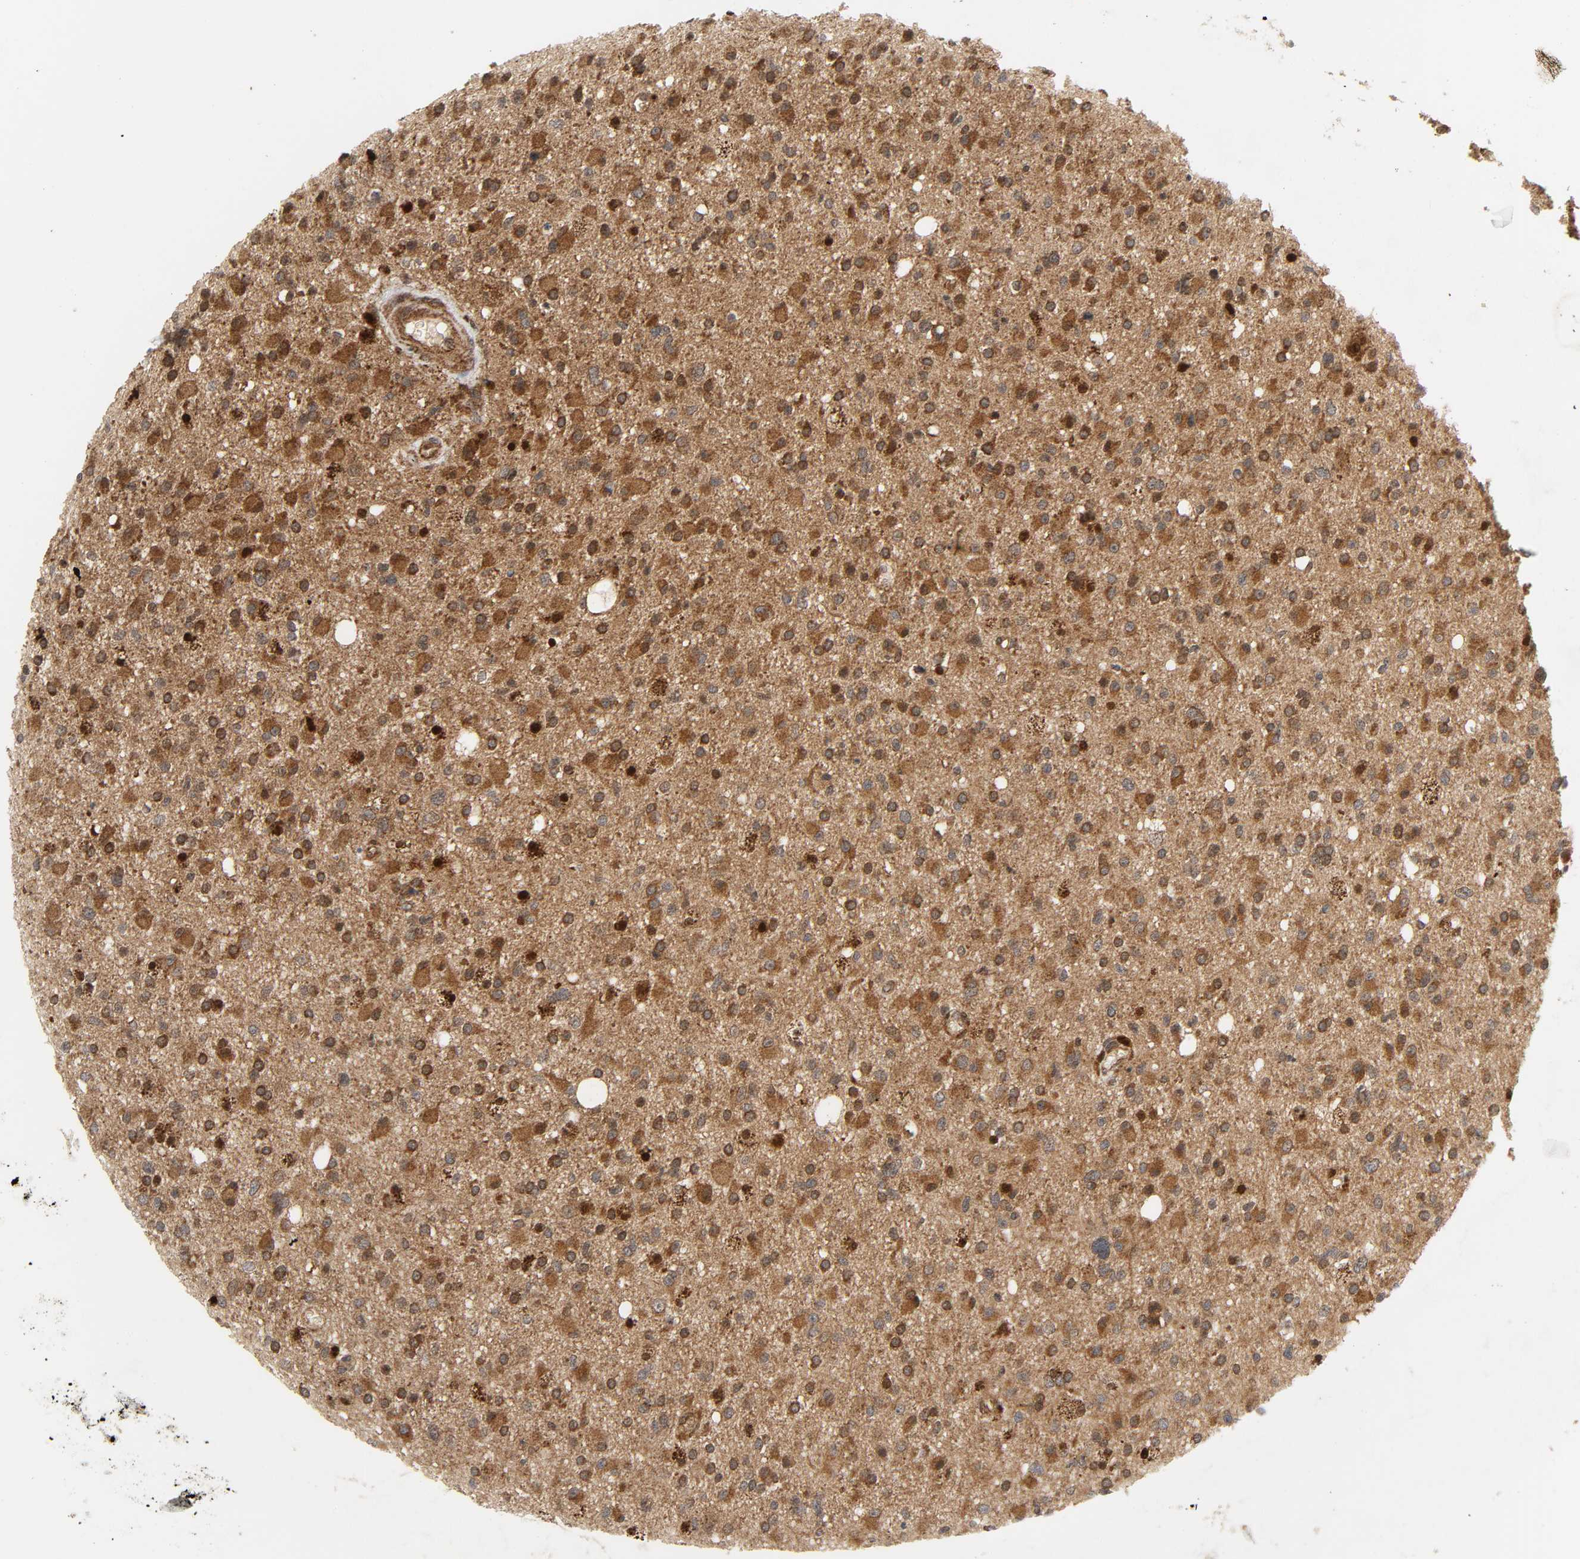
{"staining": {"intensity": "moderate", "quantity": ">75%", "location": "cytoplasmic/membranous"}, "tissue": "glioma", "cell_type": "Tumor cells", "image_type": "cancer", "snomed": [{"axis": "morphology", "description": "Glioma, malignant, High grade"}, {"axis": "topography", "description": "Brain"}], "caption": "The histopathology image displays staining of malignant high-grade glioma, revealing moderate cytoplasmic/membranous protein staining (brown color) within tumor cells.", "gene": "CHUK", "patient": {"sex": "male", "age": 33}}